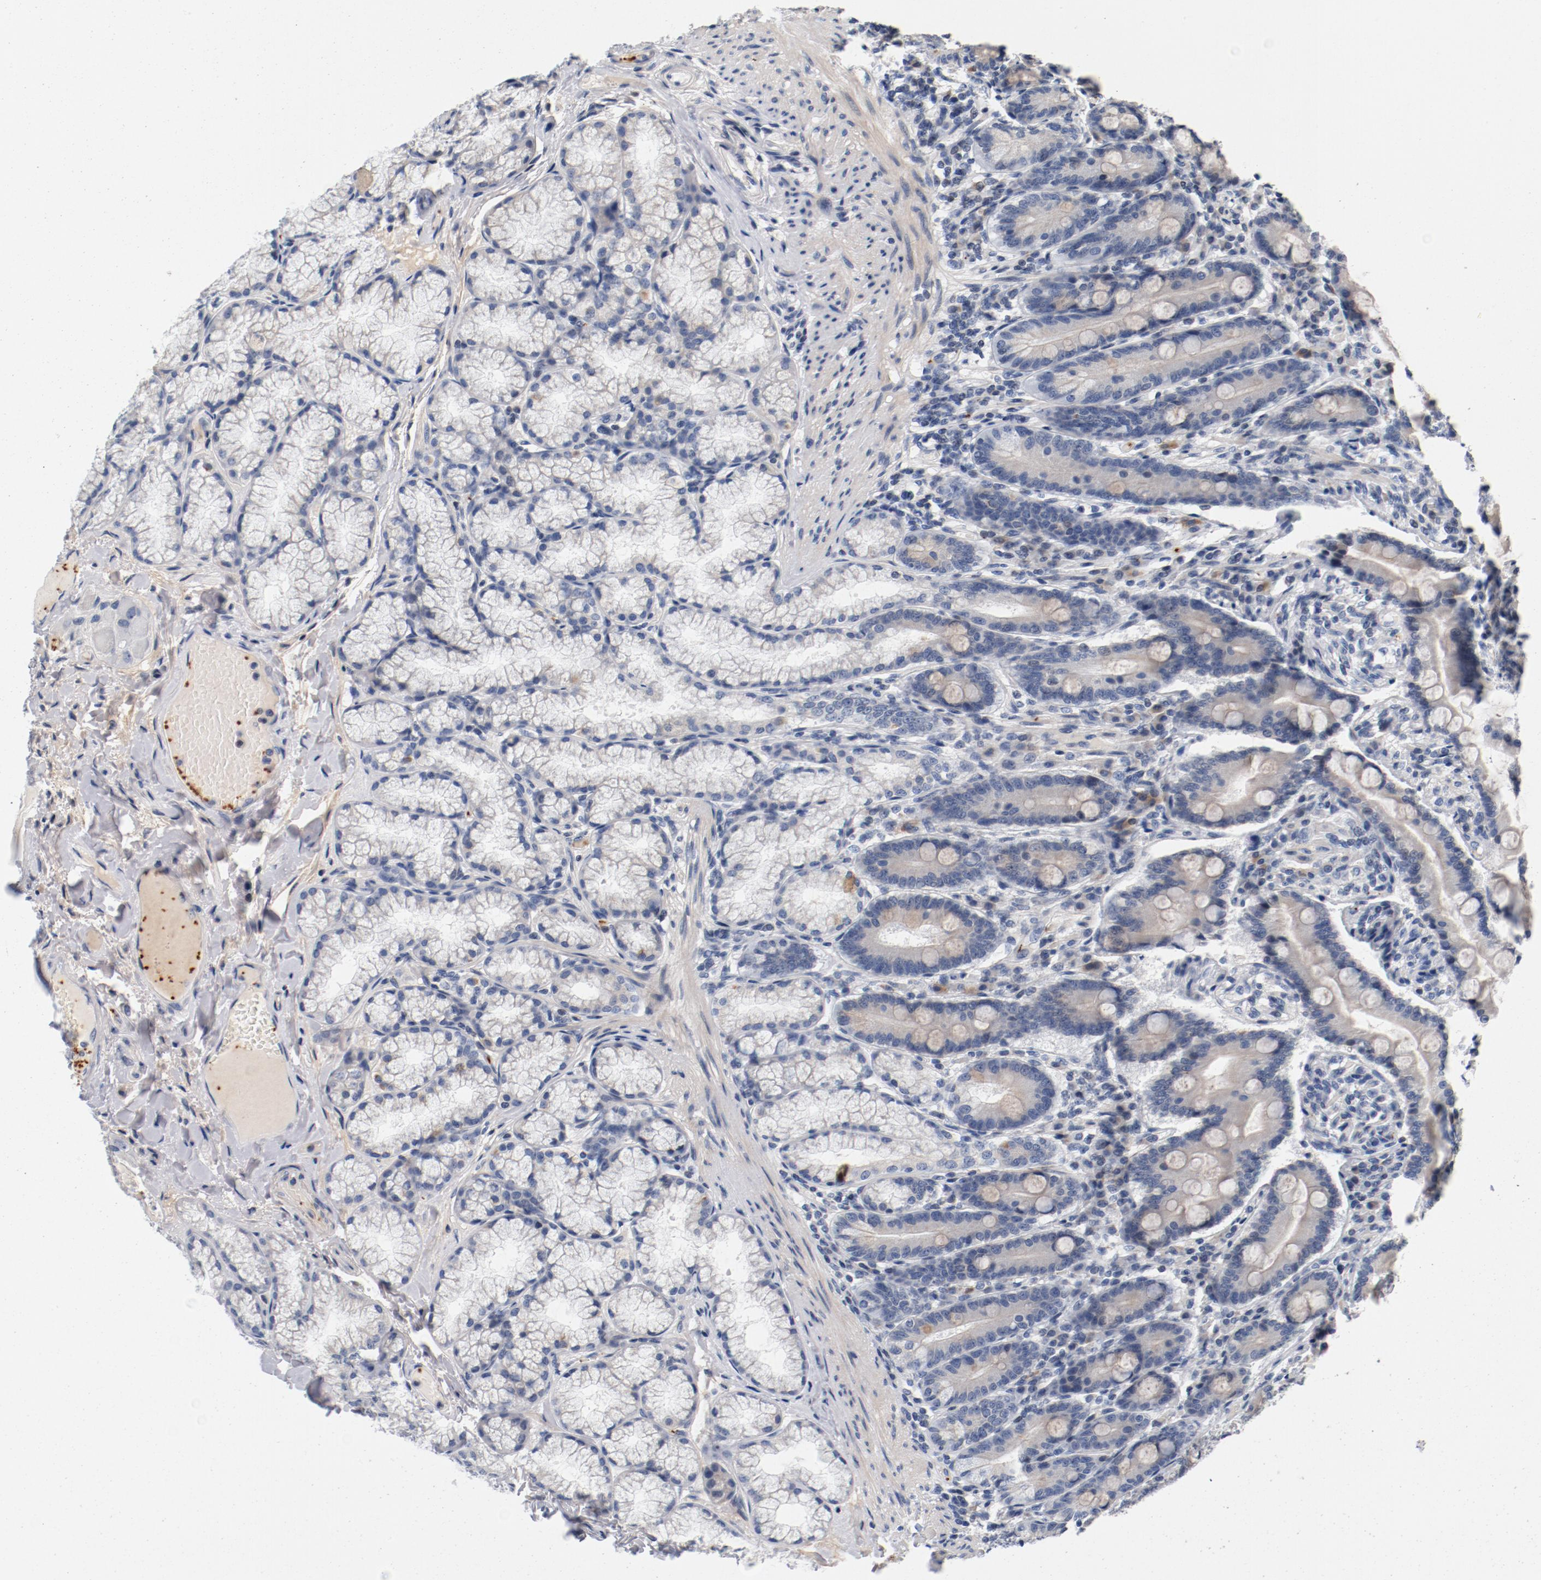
{"staining": {"intensity": "weak", "quantity": "25%-75%", "location": "cytoplasmic/membranous"}, "tissue": "duodenum", "cell_type": "Glandular cells", "image_type": "normal", "snomed": [{"axis": "morphology", "description": "Normal tissue, NOS"}, {"axis": "topography", "description": "Duodenum"}], "caption": "Approximately 25%-75% of glandular cells in benign duodenum display weak cytoplasmic/membranous protein positivity as visualized by brown immunohistochemical staining.", "gene": "PIM1", "patient": {"sex": "female", "age": 64}}